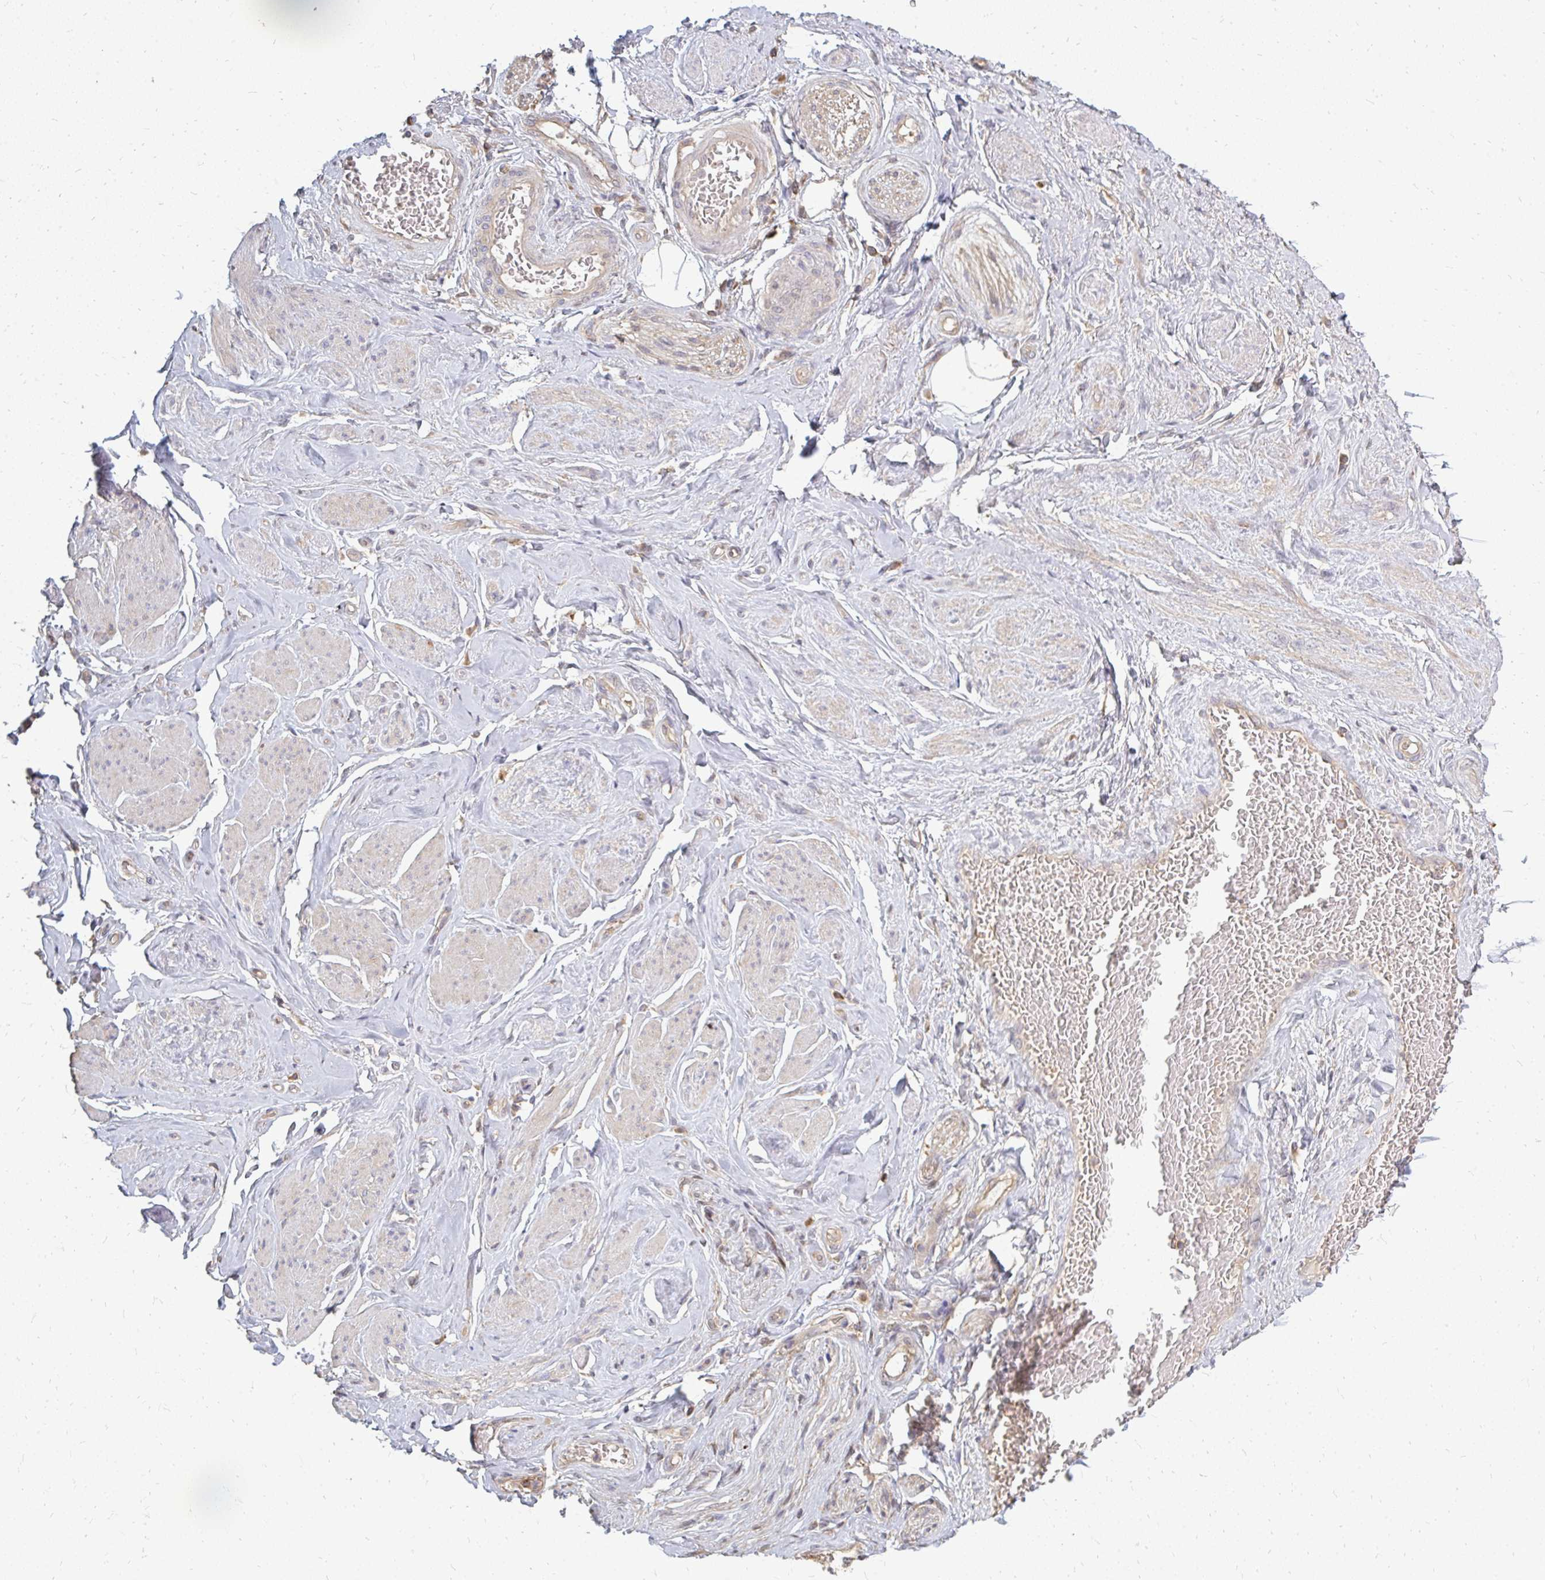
{"staining": {"intensity": "weak", "quantity": ">75%", "location": "cytoplasmic/membranous"}, "tissue": "adipose tissue", "cell_type": "Adipocytes", "image_type": "normal", "snomed": [{"axis": "morphology", "description": "Normal tissue, NOS"}, {"axis": "topography", "description": "Vagina"}, {"axis": "topography", "description": "Peripheral nerve tissue"}], "caption": "High-power microscopy captured an immunohistochemistry (IHC) photomicrograph of normal adipose tissue, revealing weak cytoplasmic/membranous staining in about >75% of adipocytes.", "gene": "ZNF285", "patient": {"sex": "female", "age": 71}}